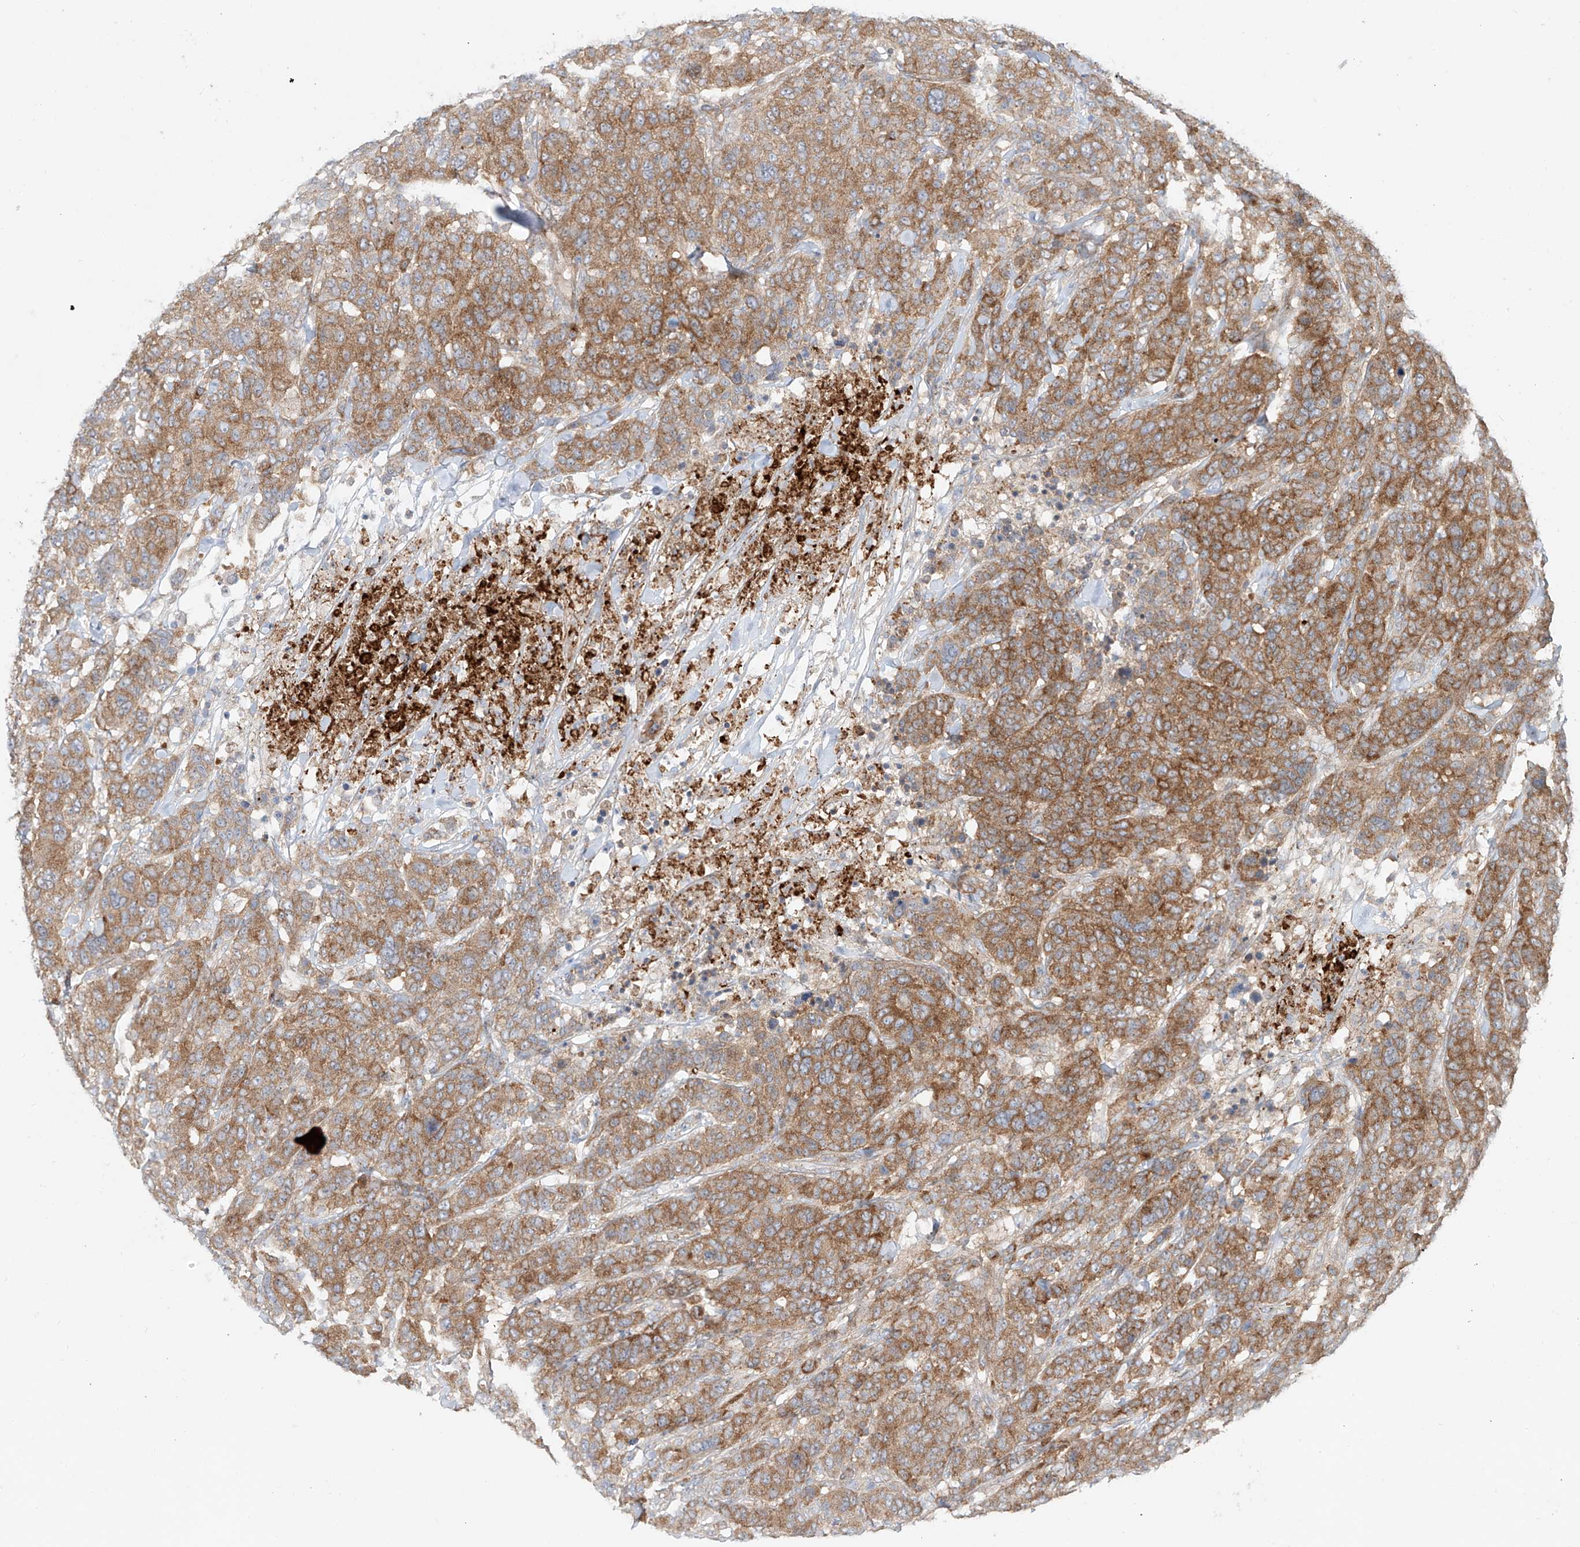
{"staining": {"intensity": "moderate", "quantity": ">75%", "location": "cytoplasmic/membranous"}, "tissue": "breast cancer", "cell_type": "Tumor cells", "image_type": "cancer", "snomed": [{"axis": "morphology", "description": "Duct carcinoma"}, {"axis": "topography", "description": "Breast"}], "caption": "Tumor cells exhibit medium levels of moderate cytoplasmic/membranous positivity in approximately >75% of cells in breast intraductal carcinoma.", "gene": "TJAP1", "patient": {"sex": "female", "age": 37}}